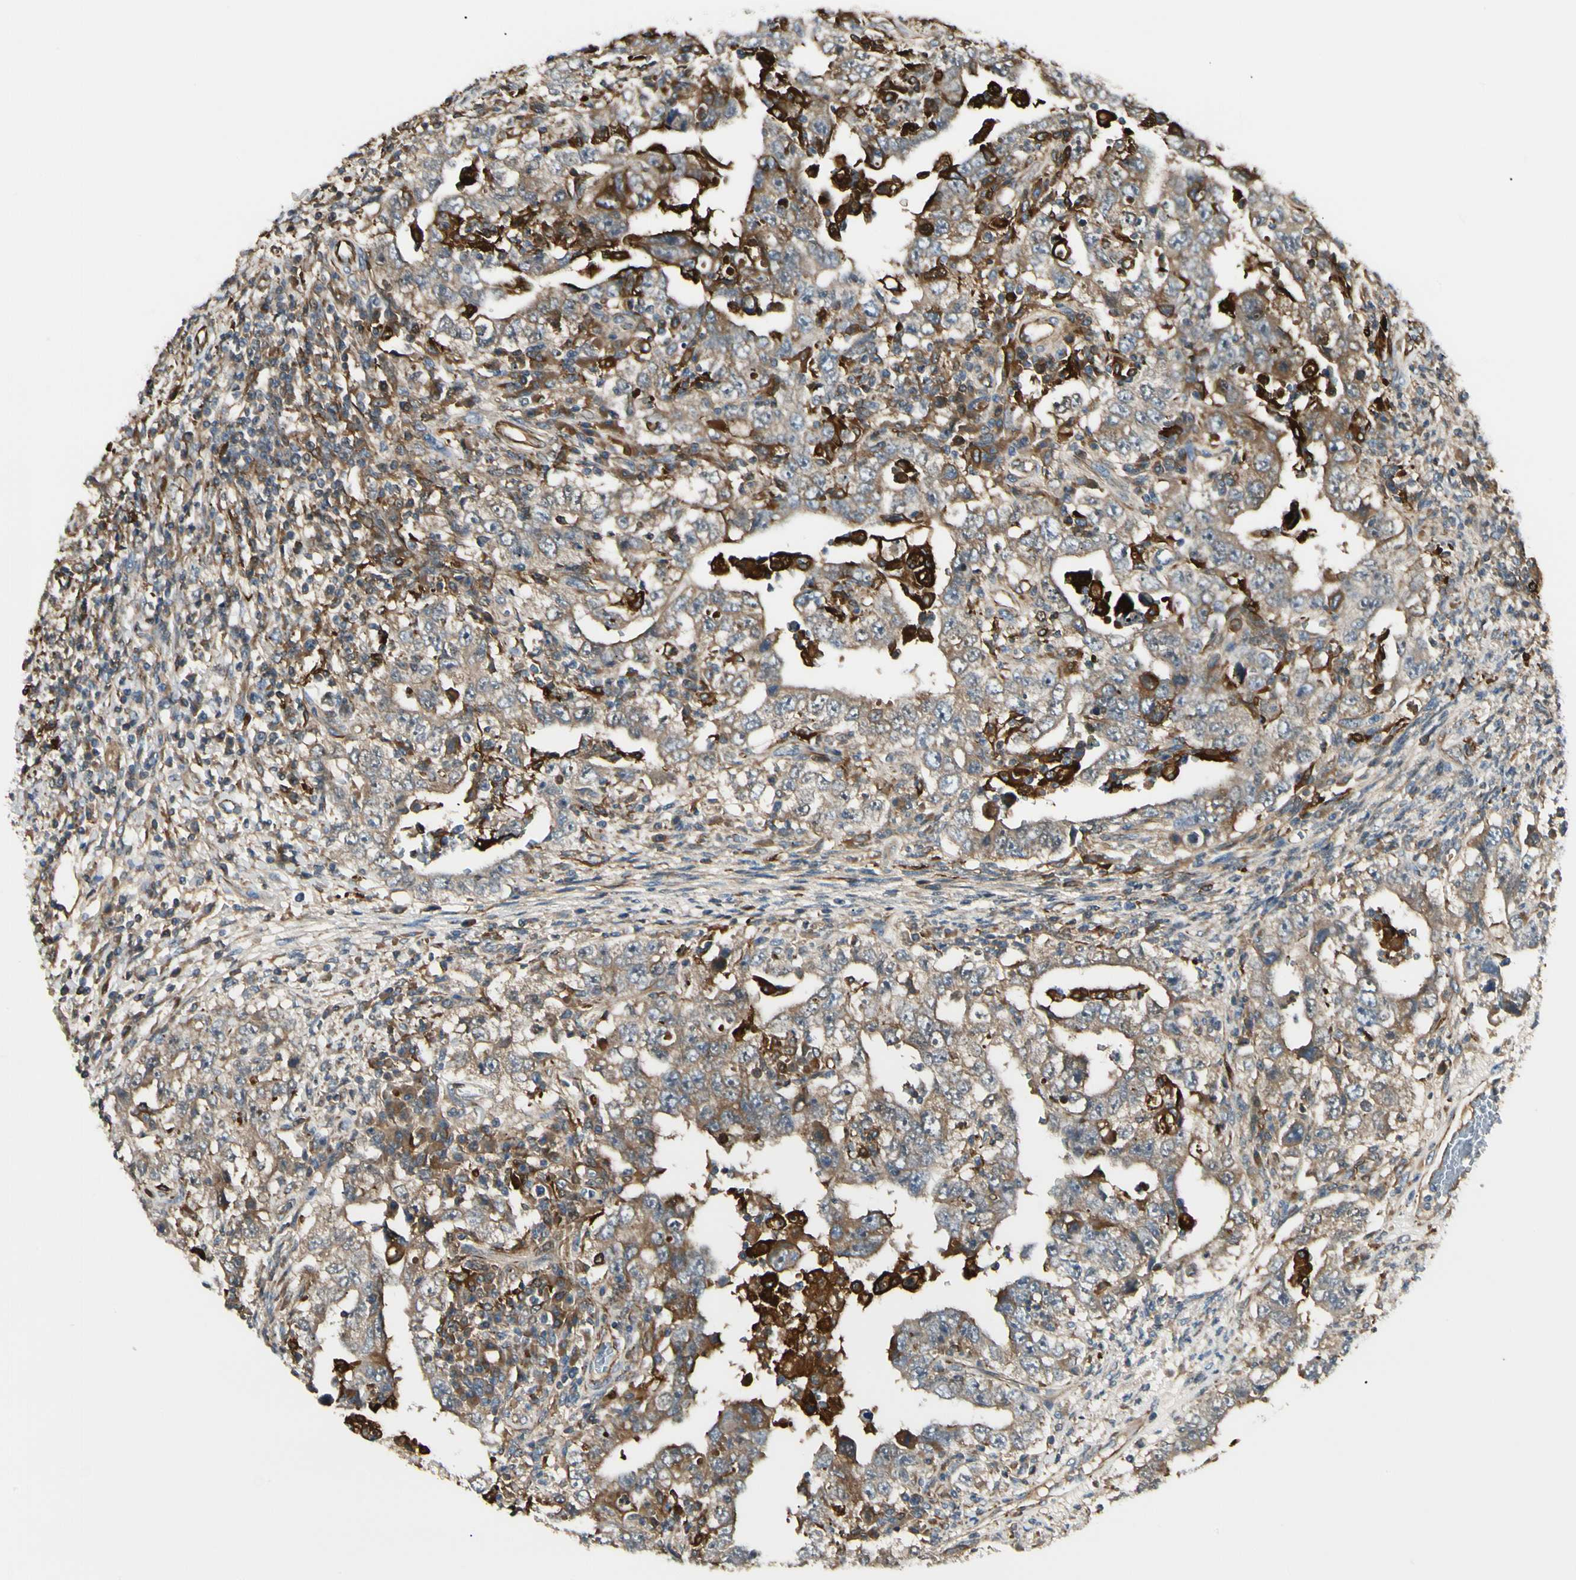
{"staining": {"intensity": "weak", "quantity": ">75%", "location": "cytoplasmic/membranous"}, "tissue": "testis cancer", "cell_type": "Tumor cells", "image_type": "cancer", "snomed": [{"axis": "morphology", "description": "Carcinoma, Embryonal, NOS"}, {"axis": "topography", "description": "Testis"}], "caption": "A high-resolution histopathology image shows IHC staining of embryonal carcinoma (testis), which shows weak cytoplasmic/membranous expression in about >75% of tumor cells.", "gene": "FTH1", "patient": {"sex": "male", "age": 26}}